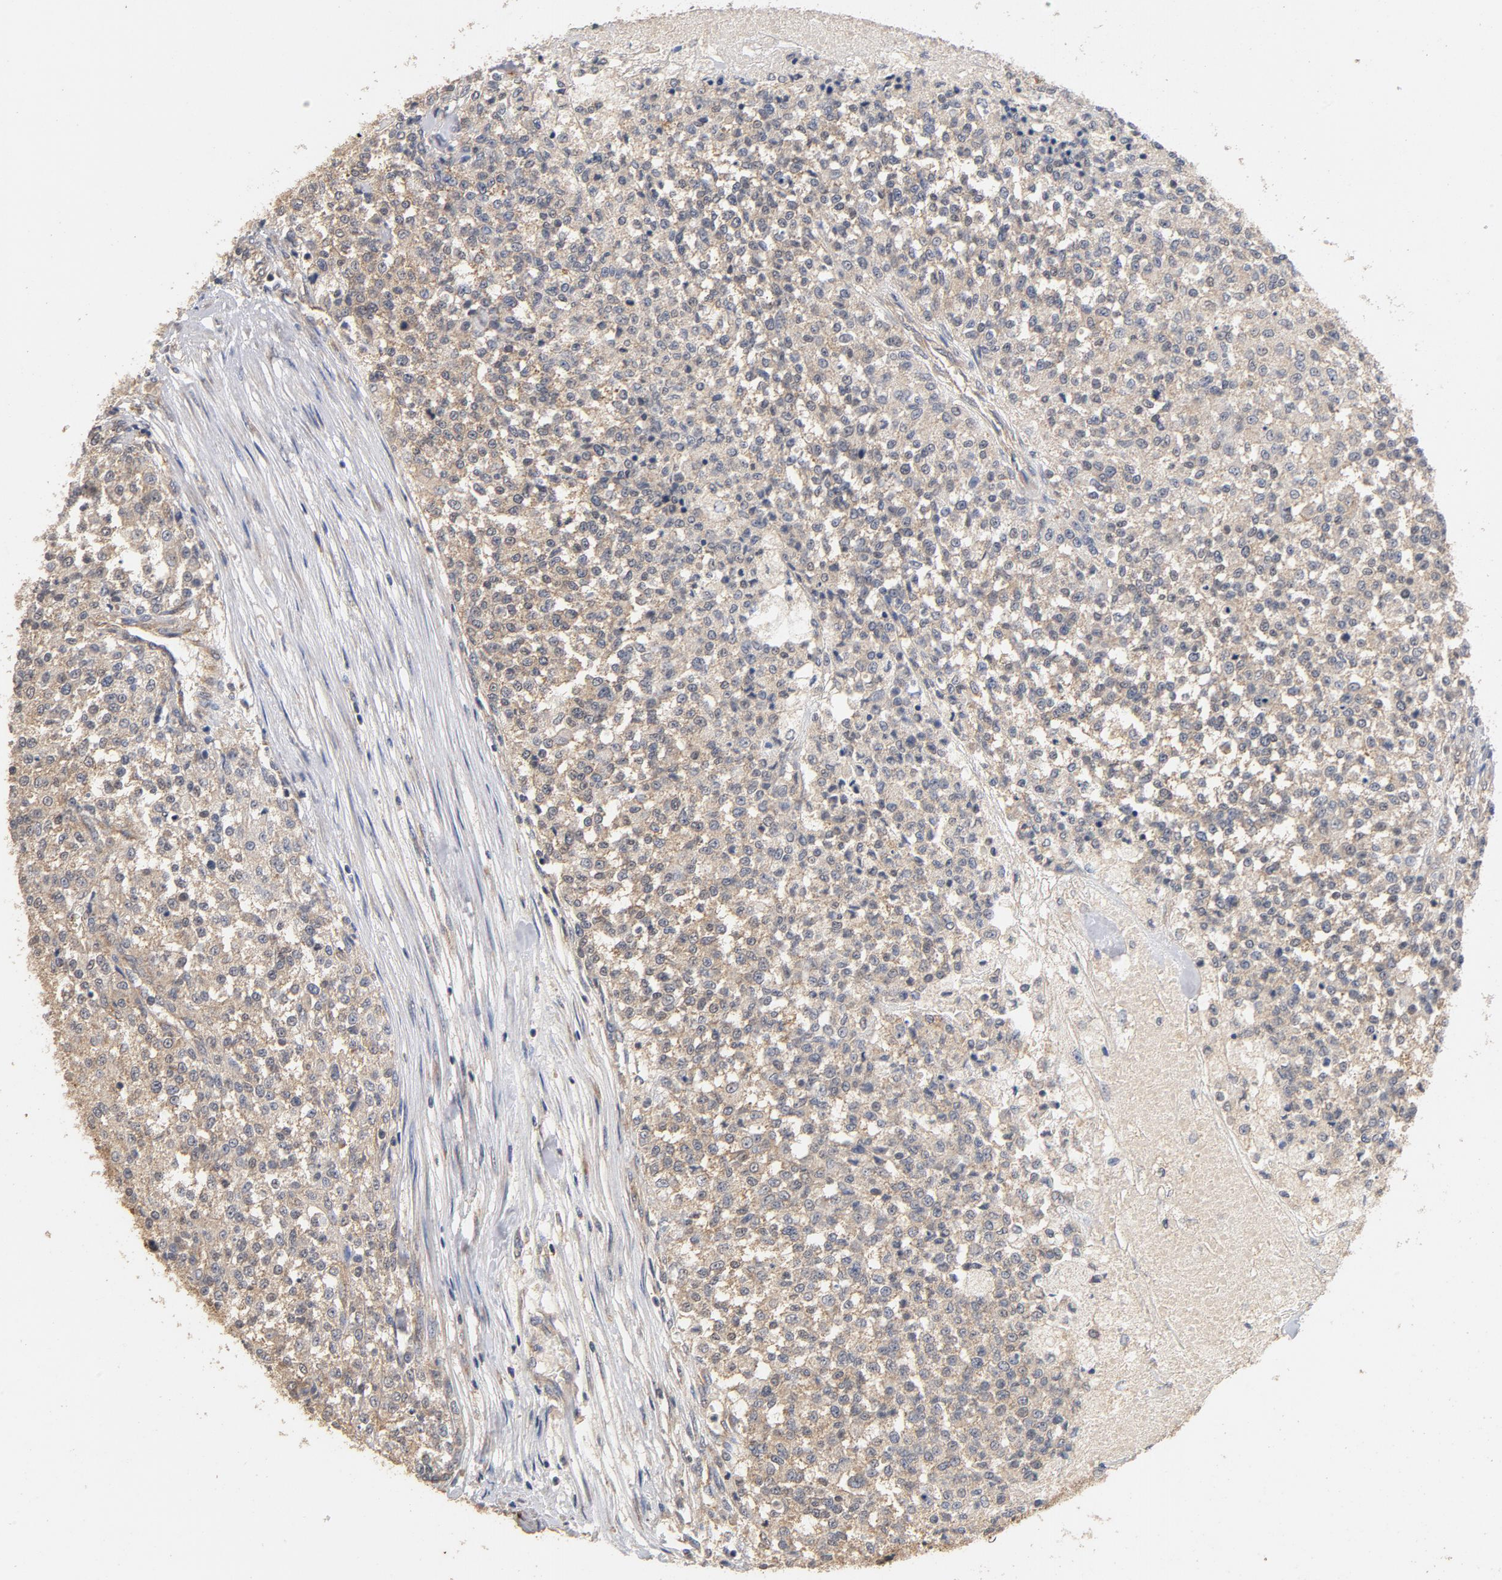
{"staining": {"intensity": "weak", "quantity": ">75%", "location": "cytoplasmic/membranous"}, "tissue": "testis cancer", "cell_type": "Tumor cells", "image_type": "cancer", "snomed": [{"axis": "morphology", "description": "Seminoma, NOS"}, {"axis": "topography", "description": "Testis"}], "caption": "Protein staining displays weak cytoplasmic/membranous staining in approximately >75% of tumor cells in testis seminoma.", "gene": "DDX6", "patient": {"sex": "male", "age": 59}}